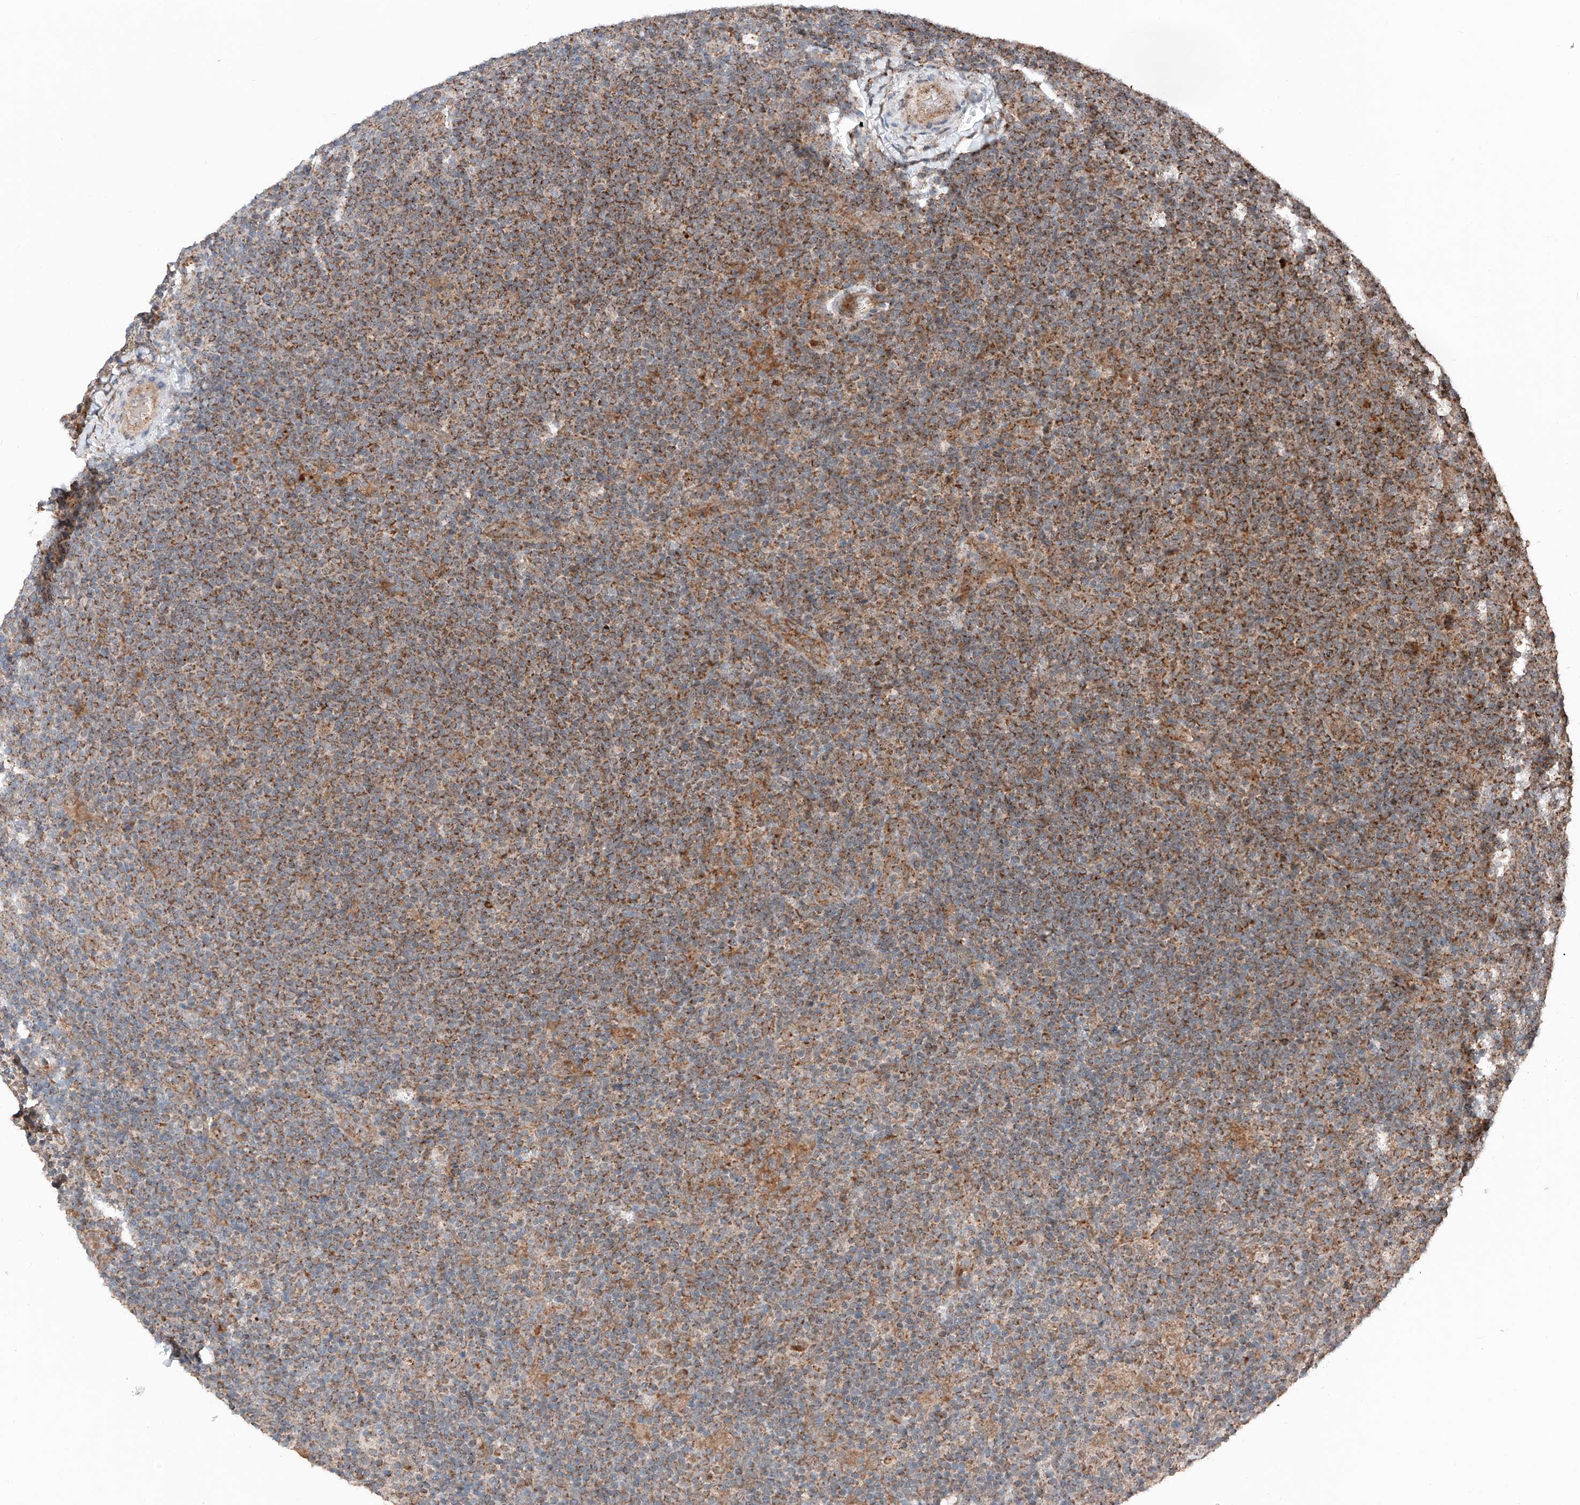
{"staining": {"intensity": "weak", "quantity": ">75%", "location": "cytoplasmic/membranous"}, "tissue": "lymphoma", "cell_type": "Tumor cells", "image_type": "cancer", "snomed": [{"axis": "morphology", "description": "Hodgkin's disease, NOS"}, {"axis": "topography", "description": "Lymph node"}], "caption": "This photomicrograph displays IHC staining of human Hodgkin's disease, with low weak cytoplasmic/membranous positivity in about >75% of tumor cells.", "gene": "ZSCAN29", "patient": {"sex": "female", "age": 57}}